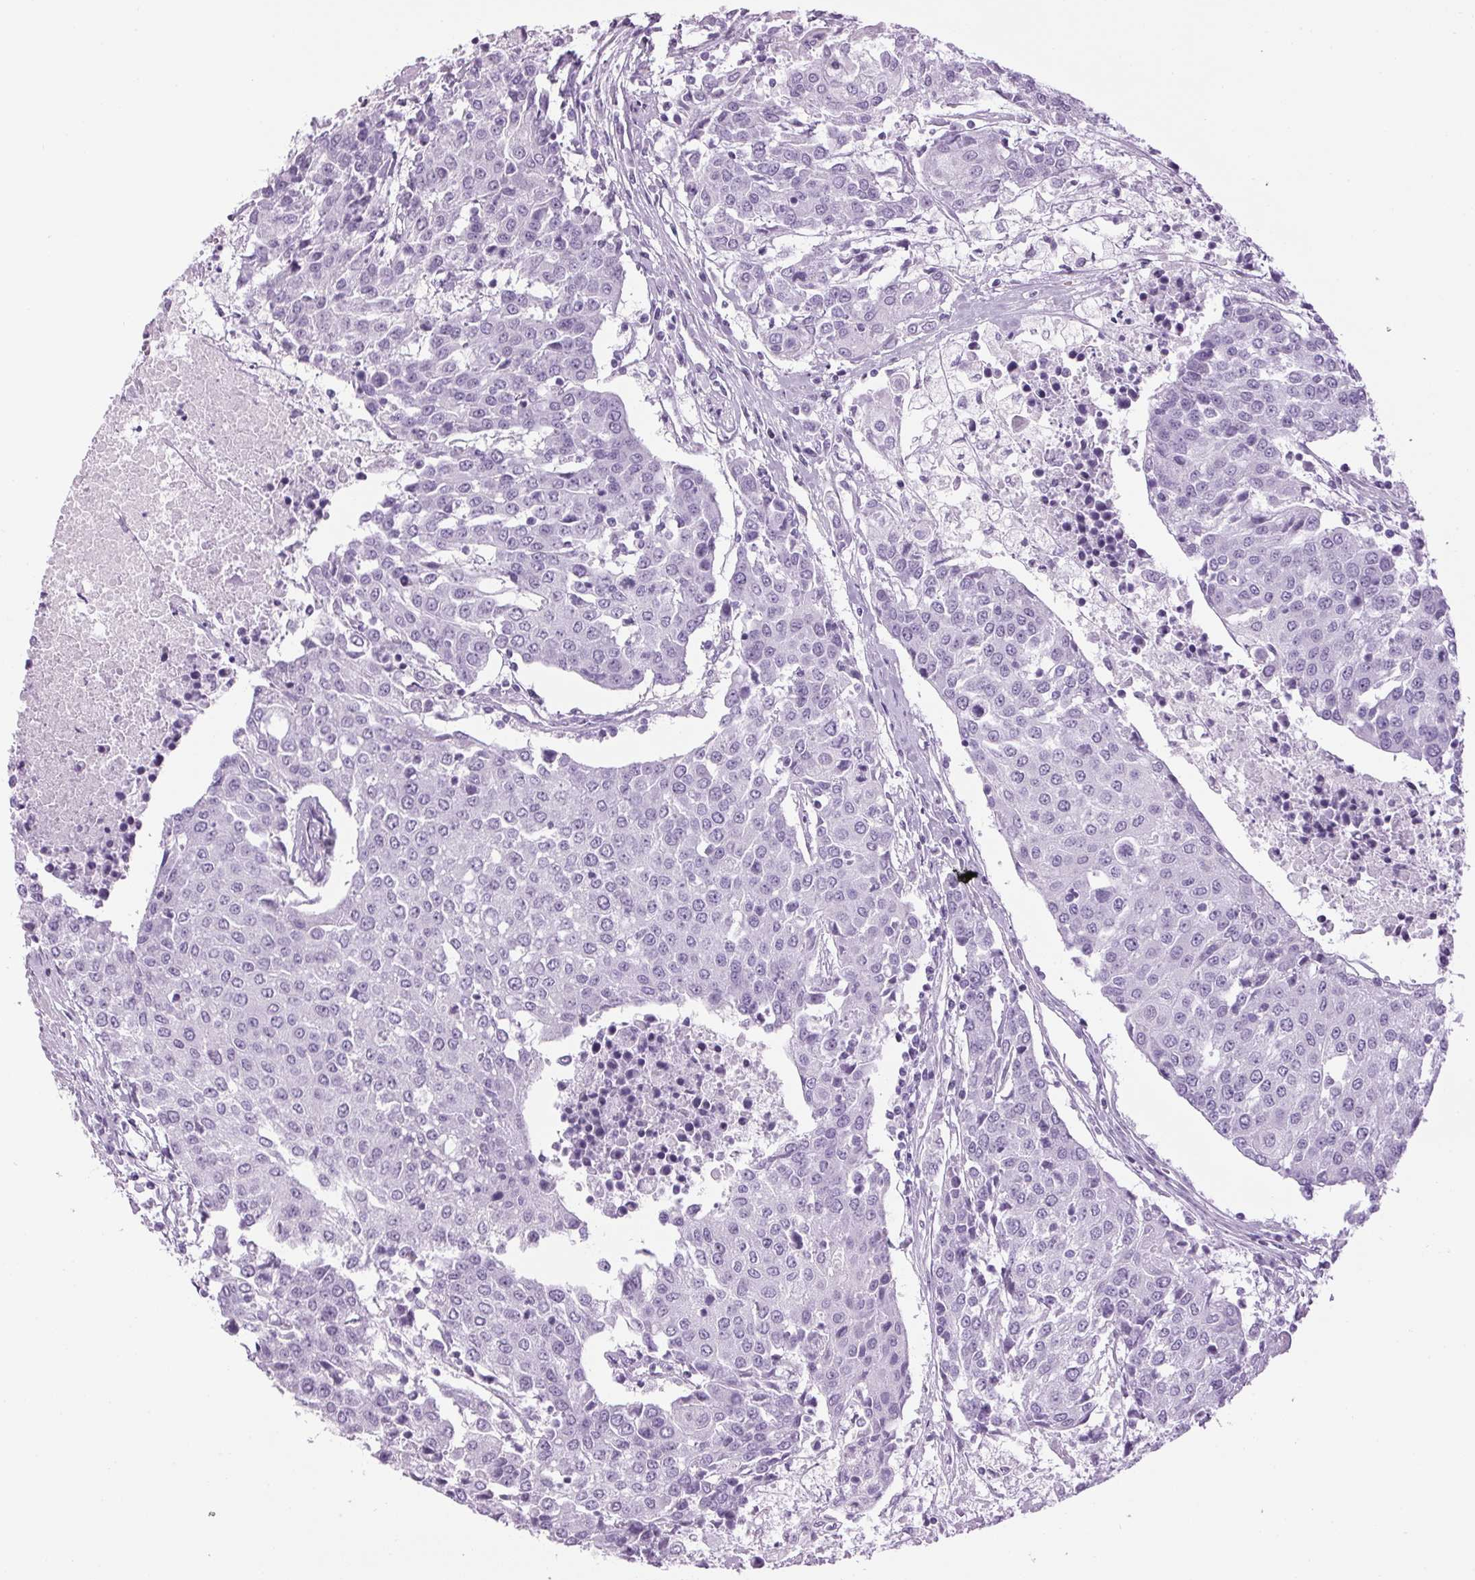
{"staining": {"intensity": "negative", "quantity": "none", "location": "none"}, "tissue": "urothelial cancer", "cell_type": "Tumor cells", "image_type": "cancer", "snomed": [{"axis": "morphology", "description": "Urothelial carcinoma, High grade"}, {"axis": "topography", "description": "Urinary bladder"}], "caption": "Immunohistochemical staining of human high-grade urothelial carcinoma demonstrates no significant positivity in tumor cells.", "gene": "PPP1R1A", "patient": {"sex": "female", "age": 85}}